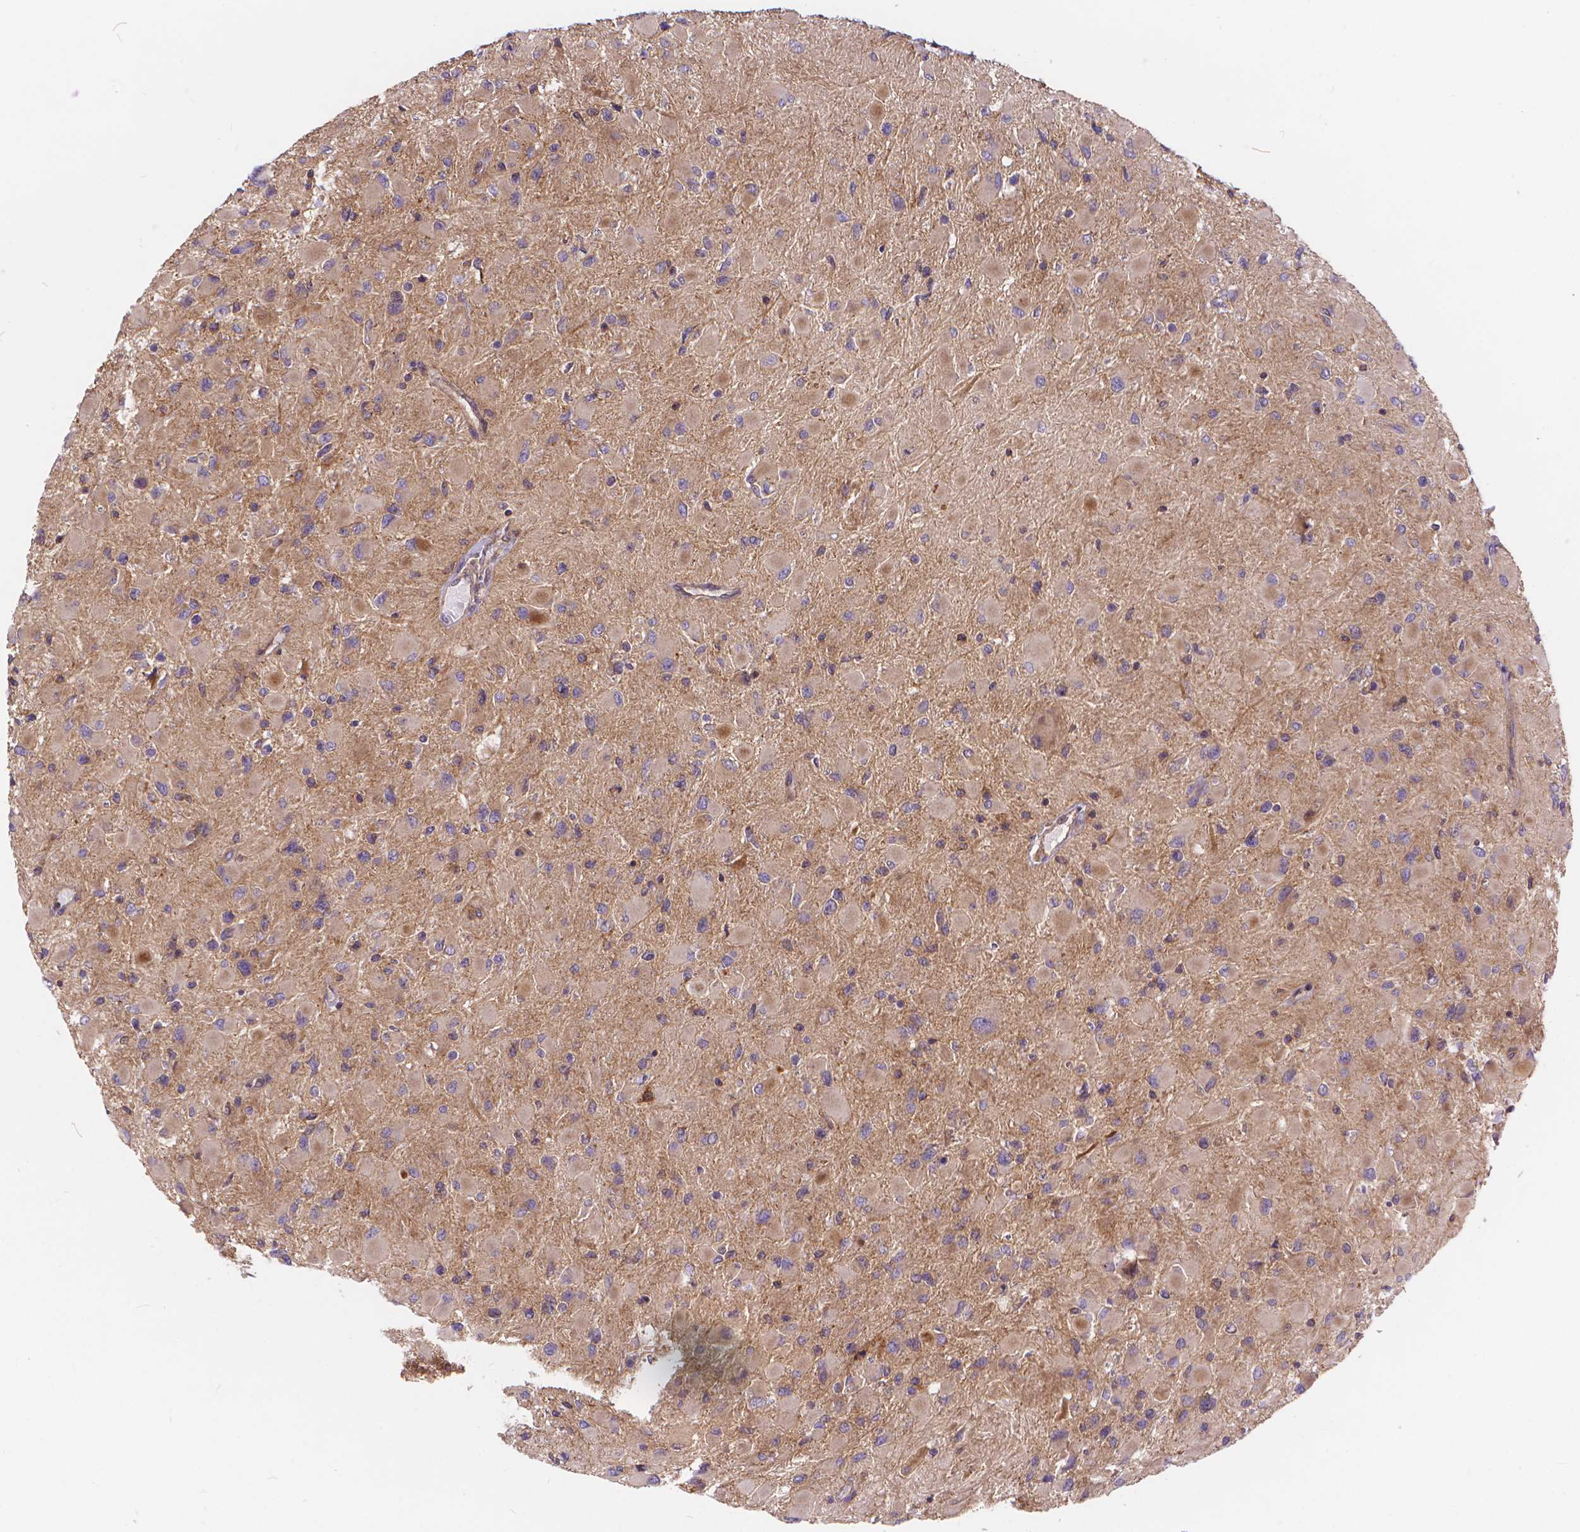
{"staining": {"intensity": "weak", "quantity": "<25%", "location": "cytoplasmic/membranous"}, "tissue": "glioma", "cell_type": "Tumor cells", "image_type": "cancer", "snomed": [{"axis": "morphology", "description": "Glioma, malignant, High grade"}, {"axis": "topography", "description": "Cerebral cortex"}], "caption": "Glioma was stained to show a protein in brown. There is no significant positivity in tumor cells.", "gene": "ARAP1", "patient": {"sex": "female", "age": 36}}